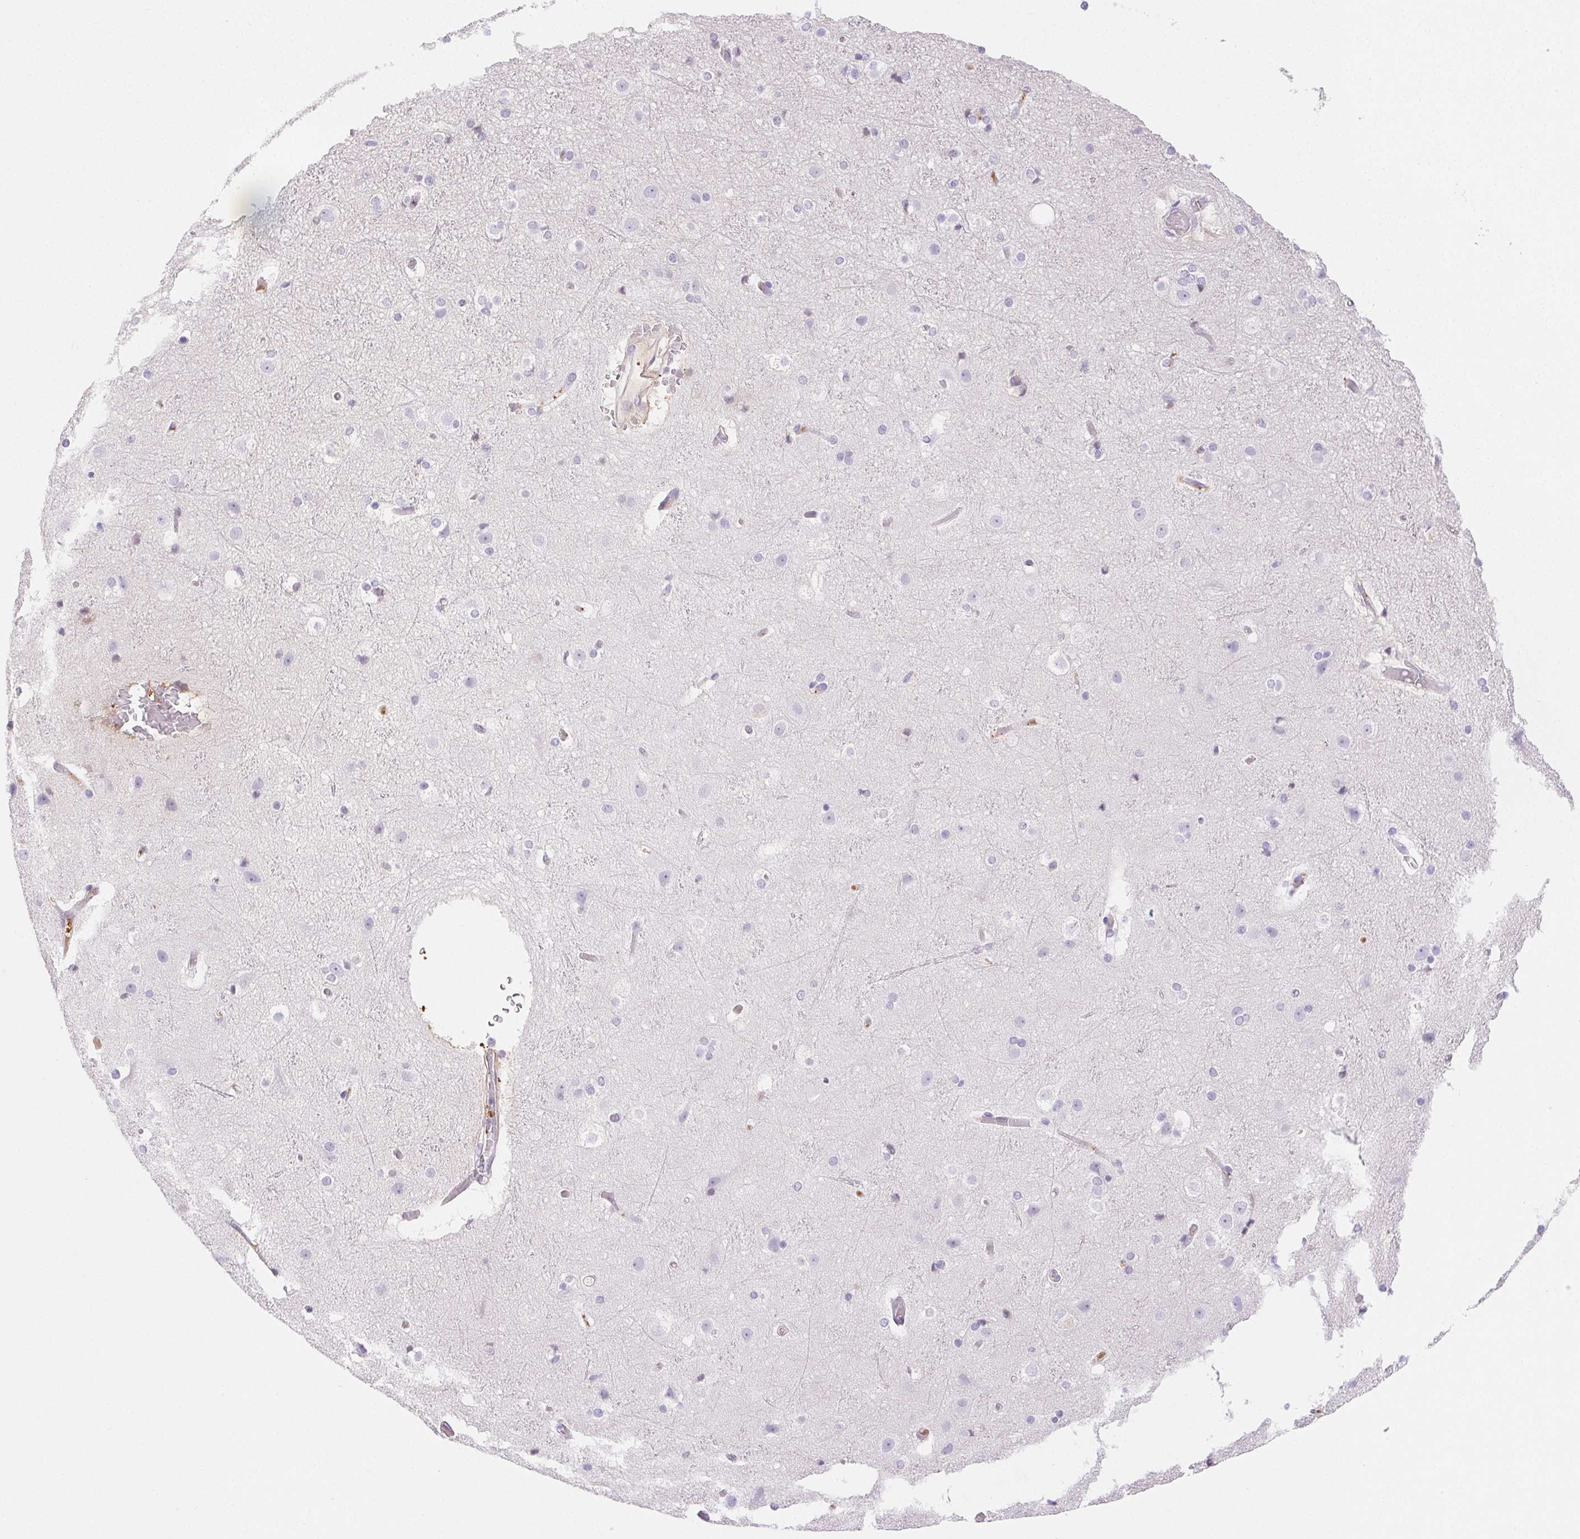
{"staining": {"intensity": "negative", "quantity": "none", "location": "none"}, "tissue": "cerebral cortex", "cell_type": "Endothelial cells", "image_type": "normal", "snomed": [{"axis": "morphology", "description": "Normal tissue, NOS"}, {"axis": "topography", "description": "Cerebral cortex"}], "caption": "Cerebral cortex stained for a protein using immunohistochemistry exhibits no expression endothelial cells.", "gene": "FGA", "patient": {"sex": "female", "age": 52}}